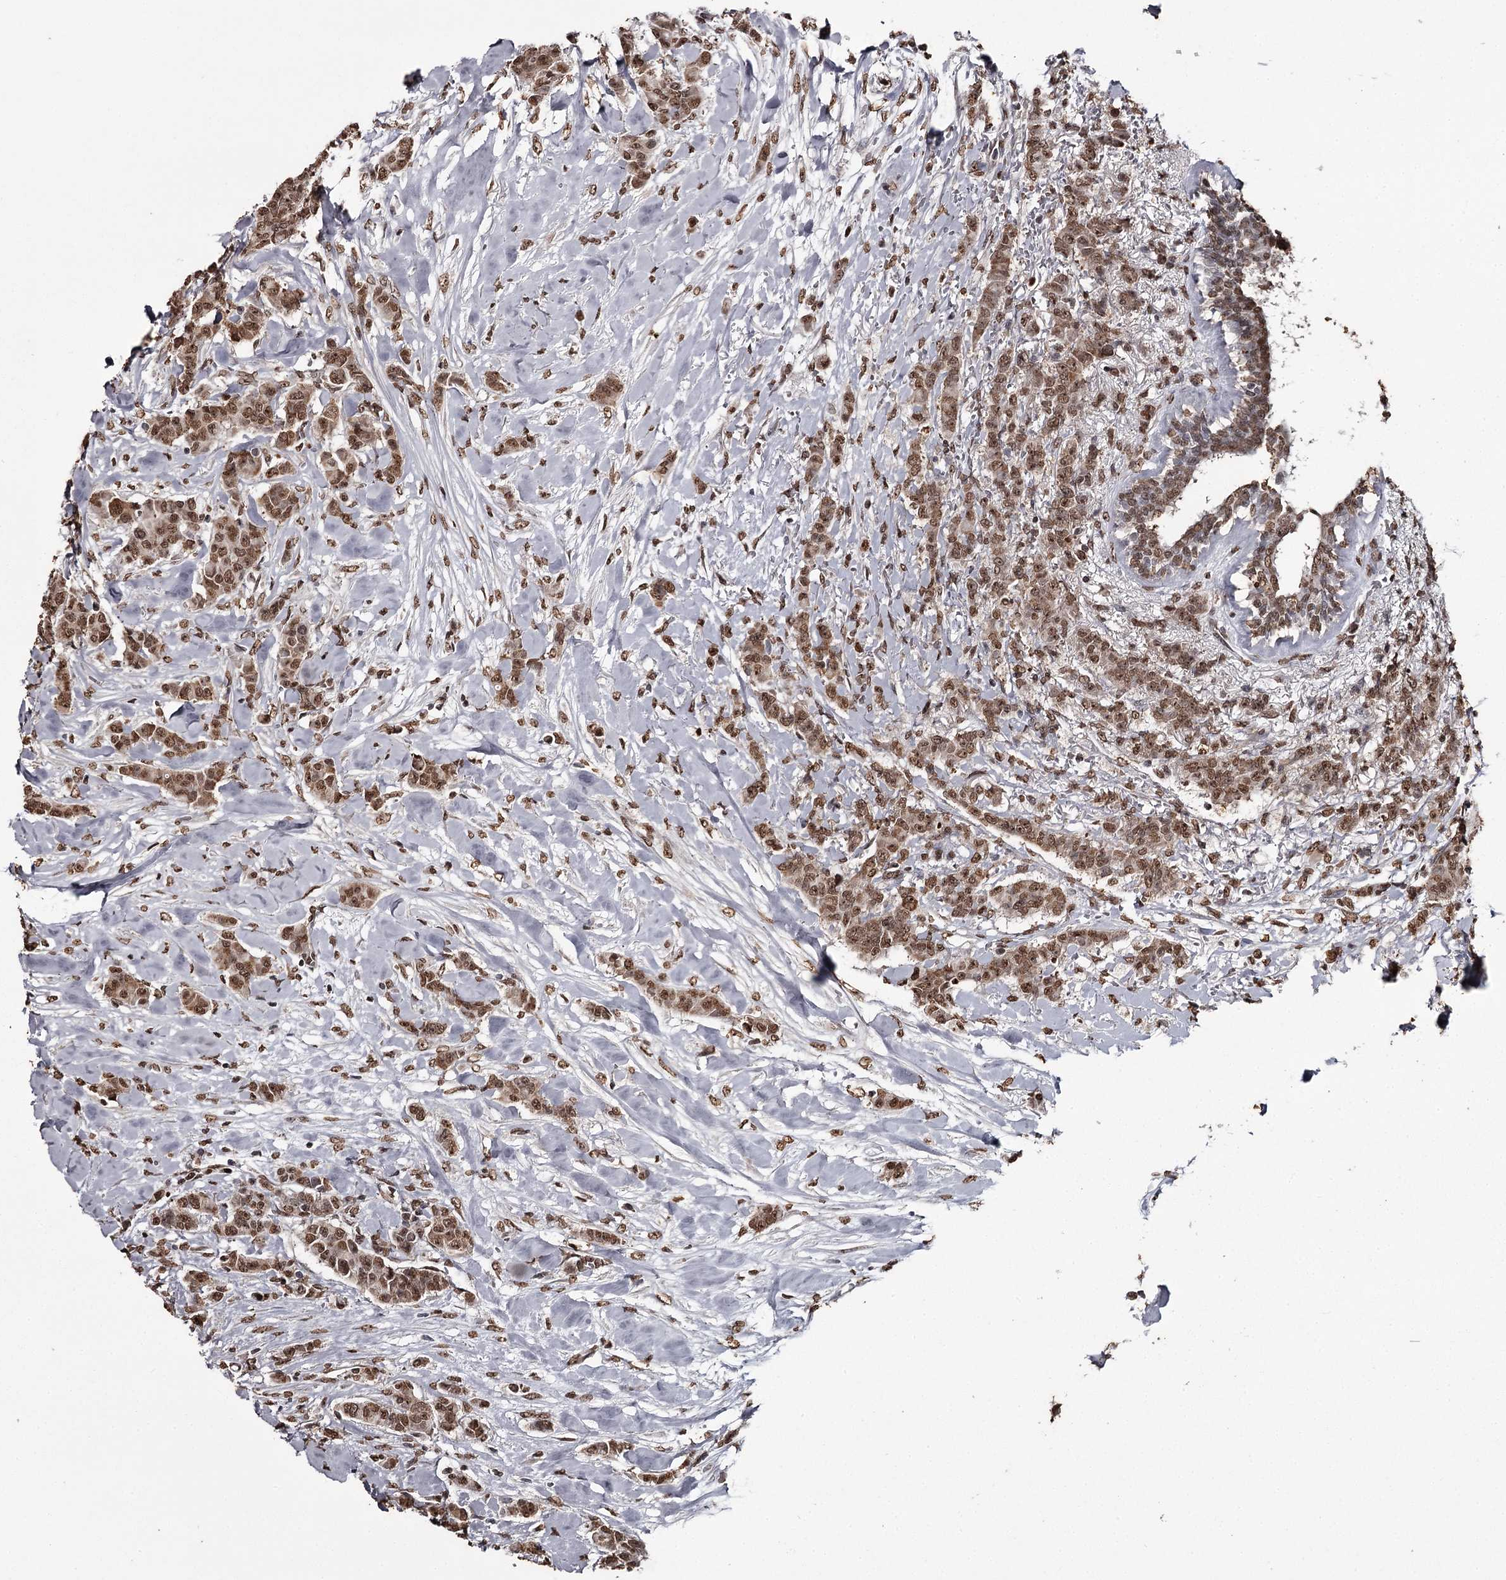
{"staining": {"intensity": "moderate", "quantity": ">75%", "location": "cytoplasmic/membranous,nuclear"}, "tissue": "breast cancer", "cell_type": "Tumor cells", "image_type": "cancer", "snomed": [{"axis": "morphology", "description": "Duct carcinoma"}, {"axis": "topography", "description": "Breast"}], "caption": "A histopathology image showing moderate cytoplasmic/membranous and nuclear staining in about >75% of tumor cells in breast intraductal carcinoma, as visualized by brown immunohistochemical staining.", "gene": "THYN1", "patient": {"sex": "female", "age": 40}}